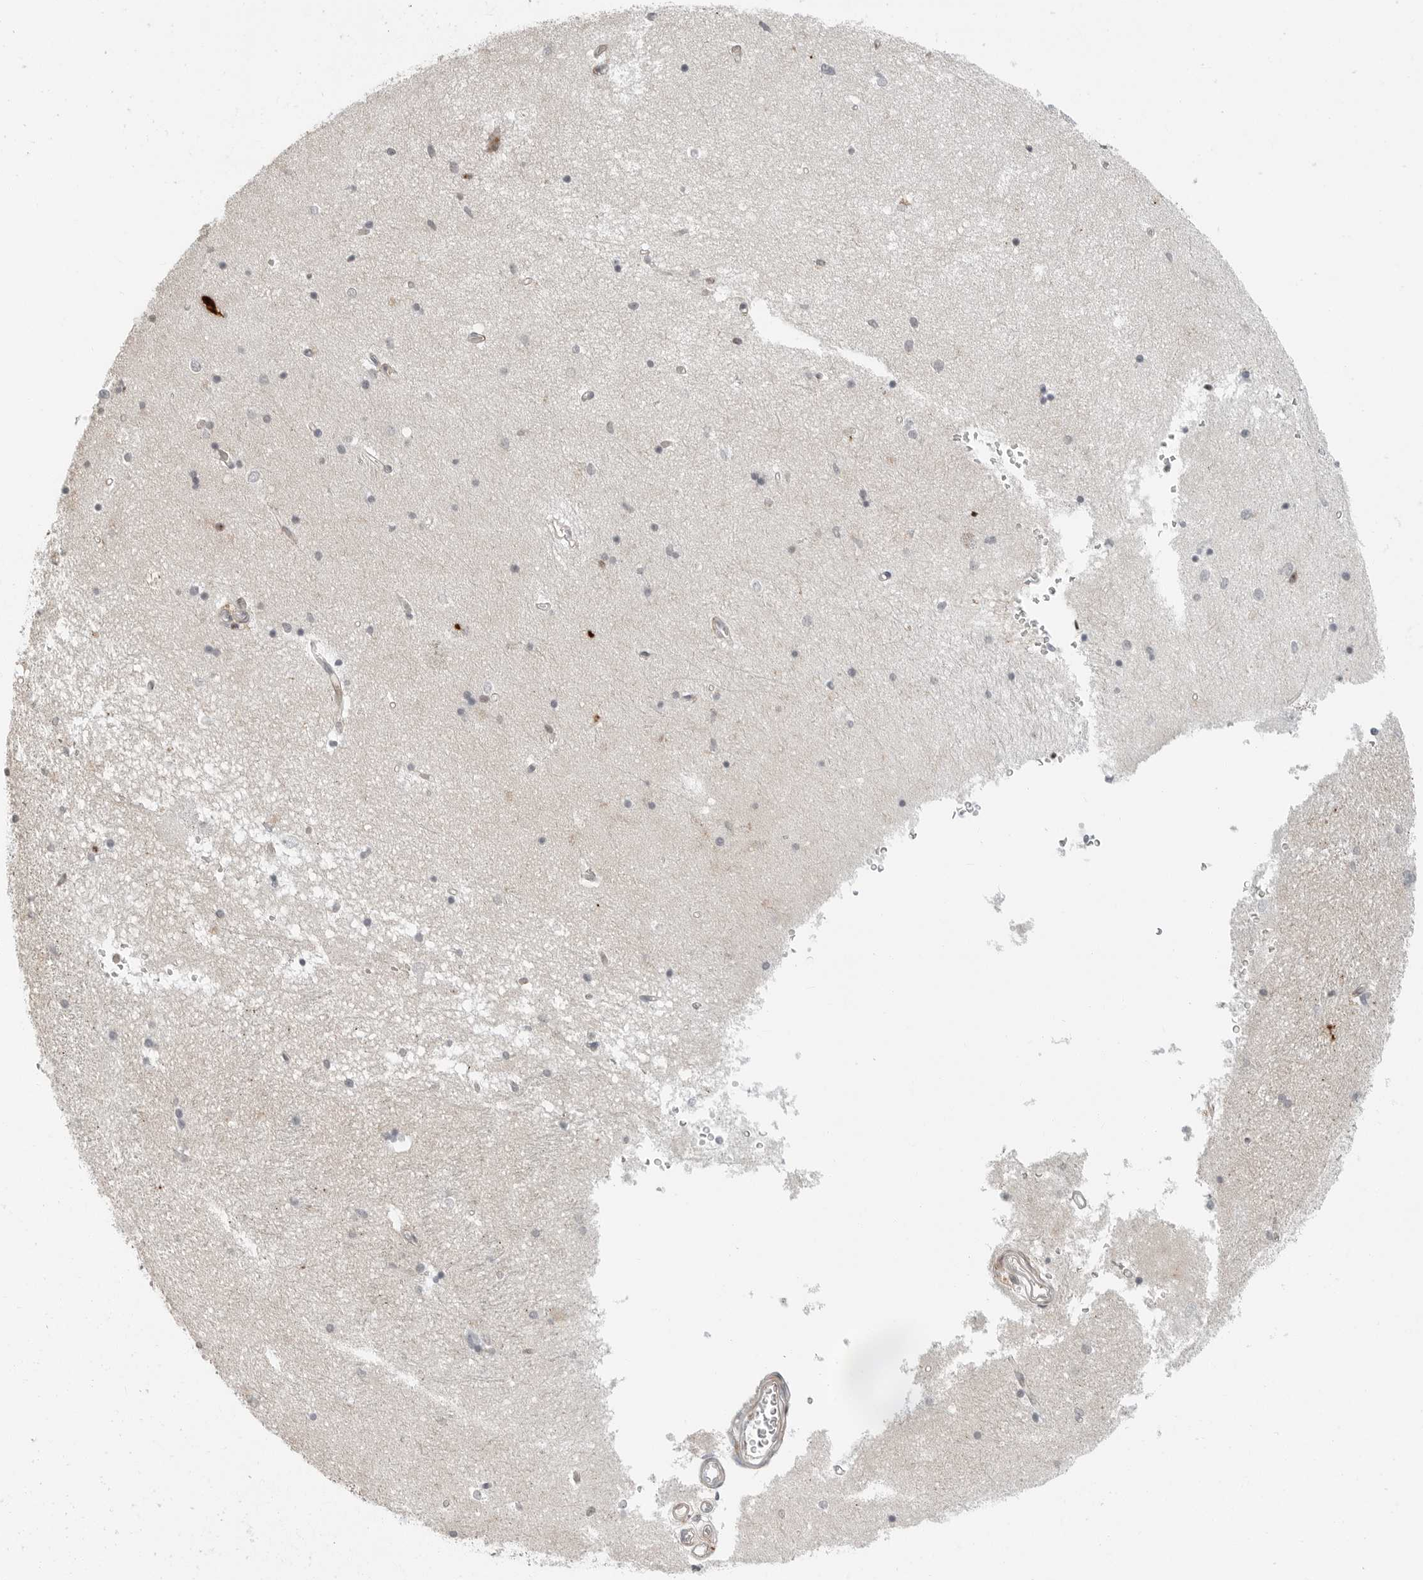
{"staining": {"intensity": "negative", "quantity": "none", "location": "none"}, "tissue": "hippocampus", "cell_type": "Glial cells", "image_type": "normal", "snomed": [{"axis": "morphology", "description": "Normal tissue, NOS"}, {"axis": "topography", "description": "Hippocampus"}], "caption": "This is an immunohistochemistry image of normal hippocampus. There is no staining in glial cells.", "gene": "LEFTY2", "patient": {"sex": "male", "age": 45}}